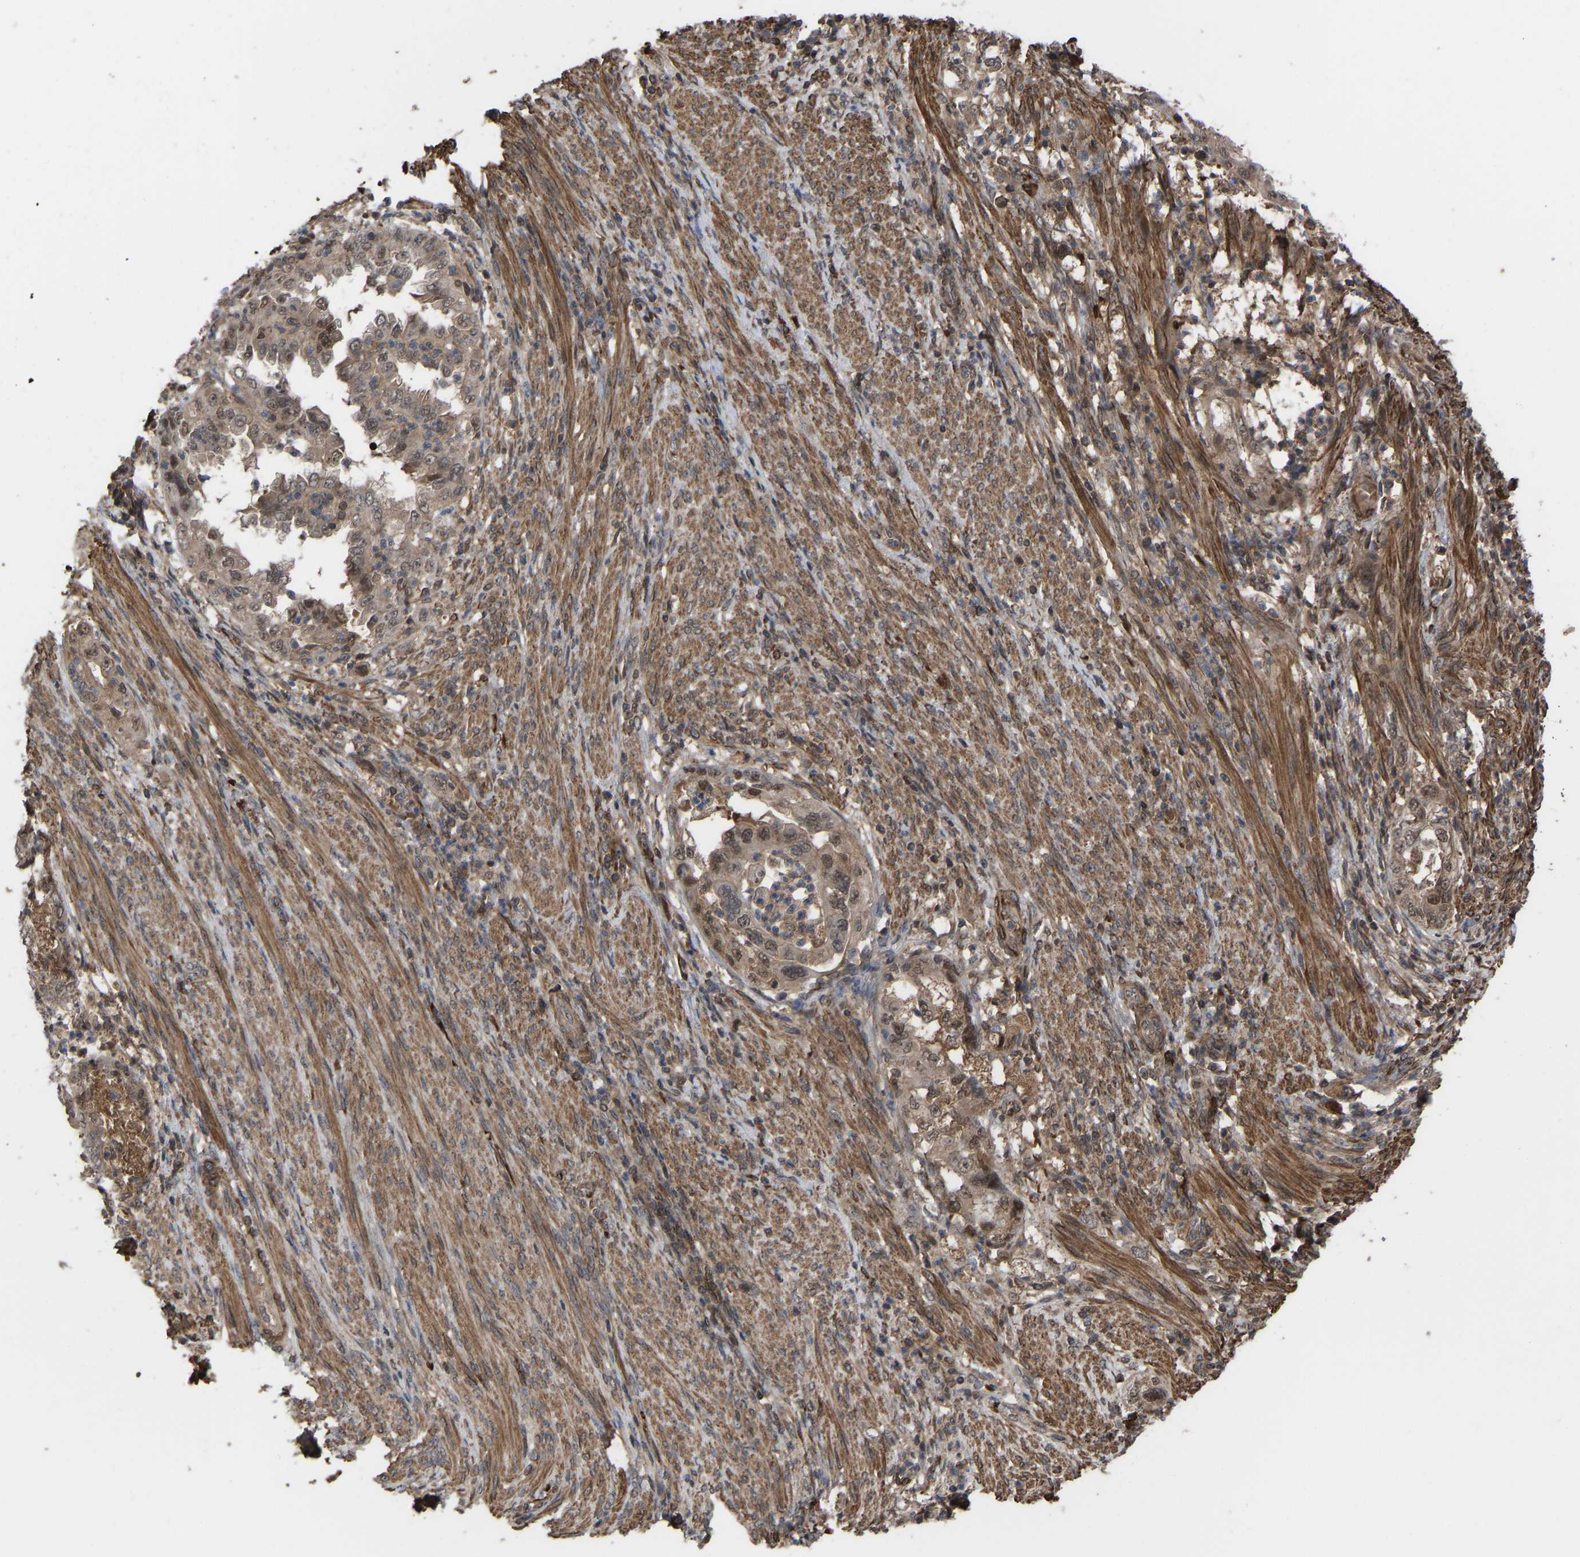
{"staining": {"intensity": "moderate", "quantity": ">75%", "location": "cytoplasmic/membranous,nuclear"}, "tissue": "endometrial cancer", "cell_type": "Tumor cells", "image_type": "cancer", "snomed": [{"axis": "morphology", "description": "Adenocarcinoma, NOS"}, {"axis": "topography", "description": "Endometrium"}], "caption": "This is an image of immunohistochemistry staining of endometrial adenocarcinoma, which shows moderate expression in the cytoplasmic/membranous and nuclear of tumor cells.", "gene": "CYP7B1", "patient": {"sex": "female", "age": 85}}